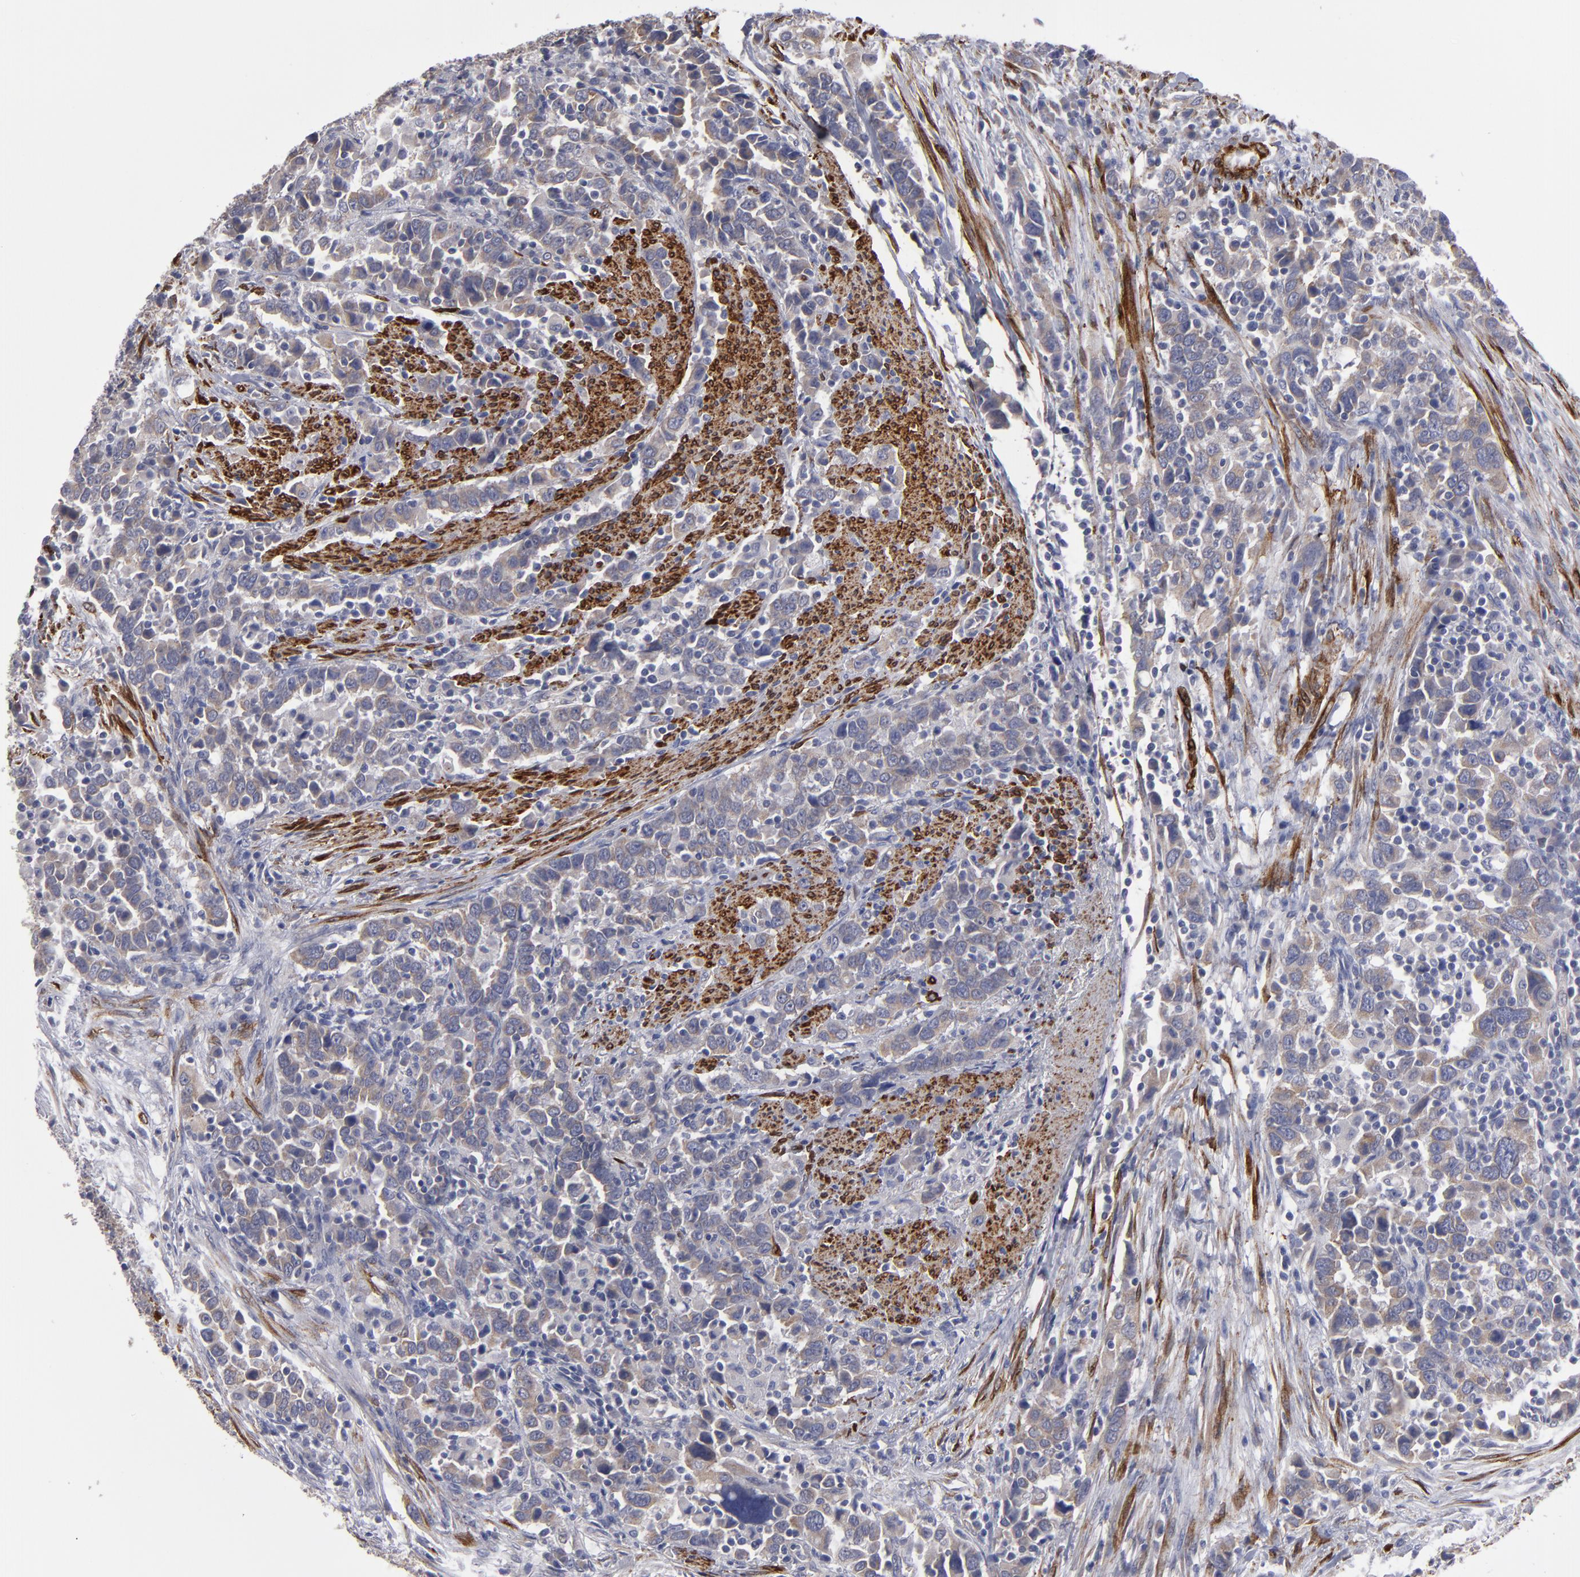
{"staining": {"intensity": "weak", "quantity": "25%-75%", "location": "cytoplasmic/membranous"}, "tissue": "urothelial cancer", "cell_type": "Tumor cells", "image_type": "cancer", "snomed": [{"axis": "morphology", "description": "Urothelial carcinoma, High grade"}, {"axis": "topography", "description": "Urinary bladder"}], "caption": "Urothelial cancer stained for a protein (brown) demonstrates weak cytoplasmic/membranous positive expression in approximately 25%-75% of tumor cells.", "gene": "SLMAP", "patient": {"sex": "male", "age": 61}}